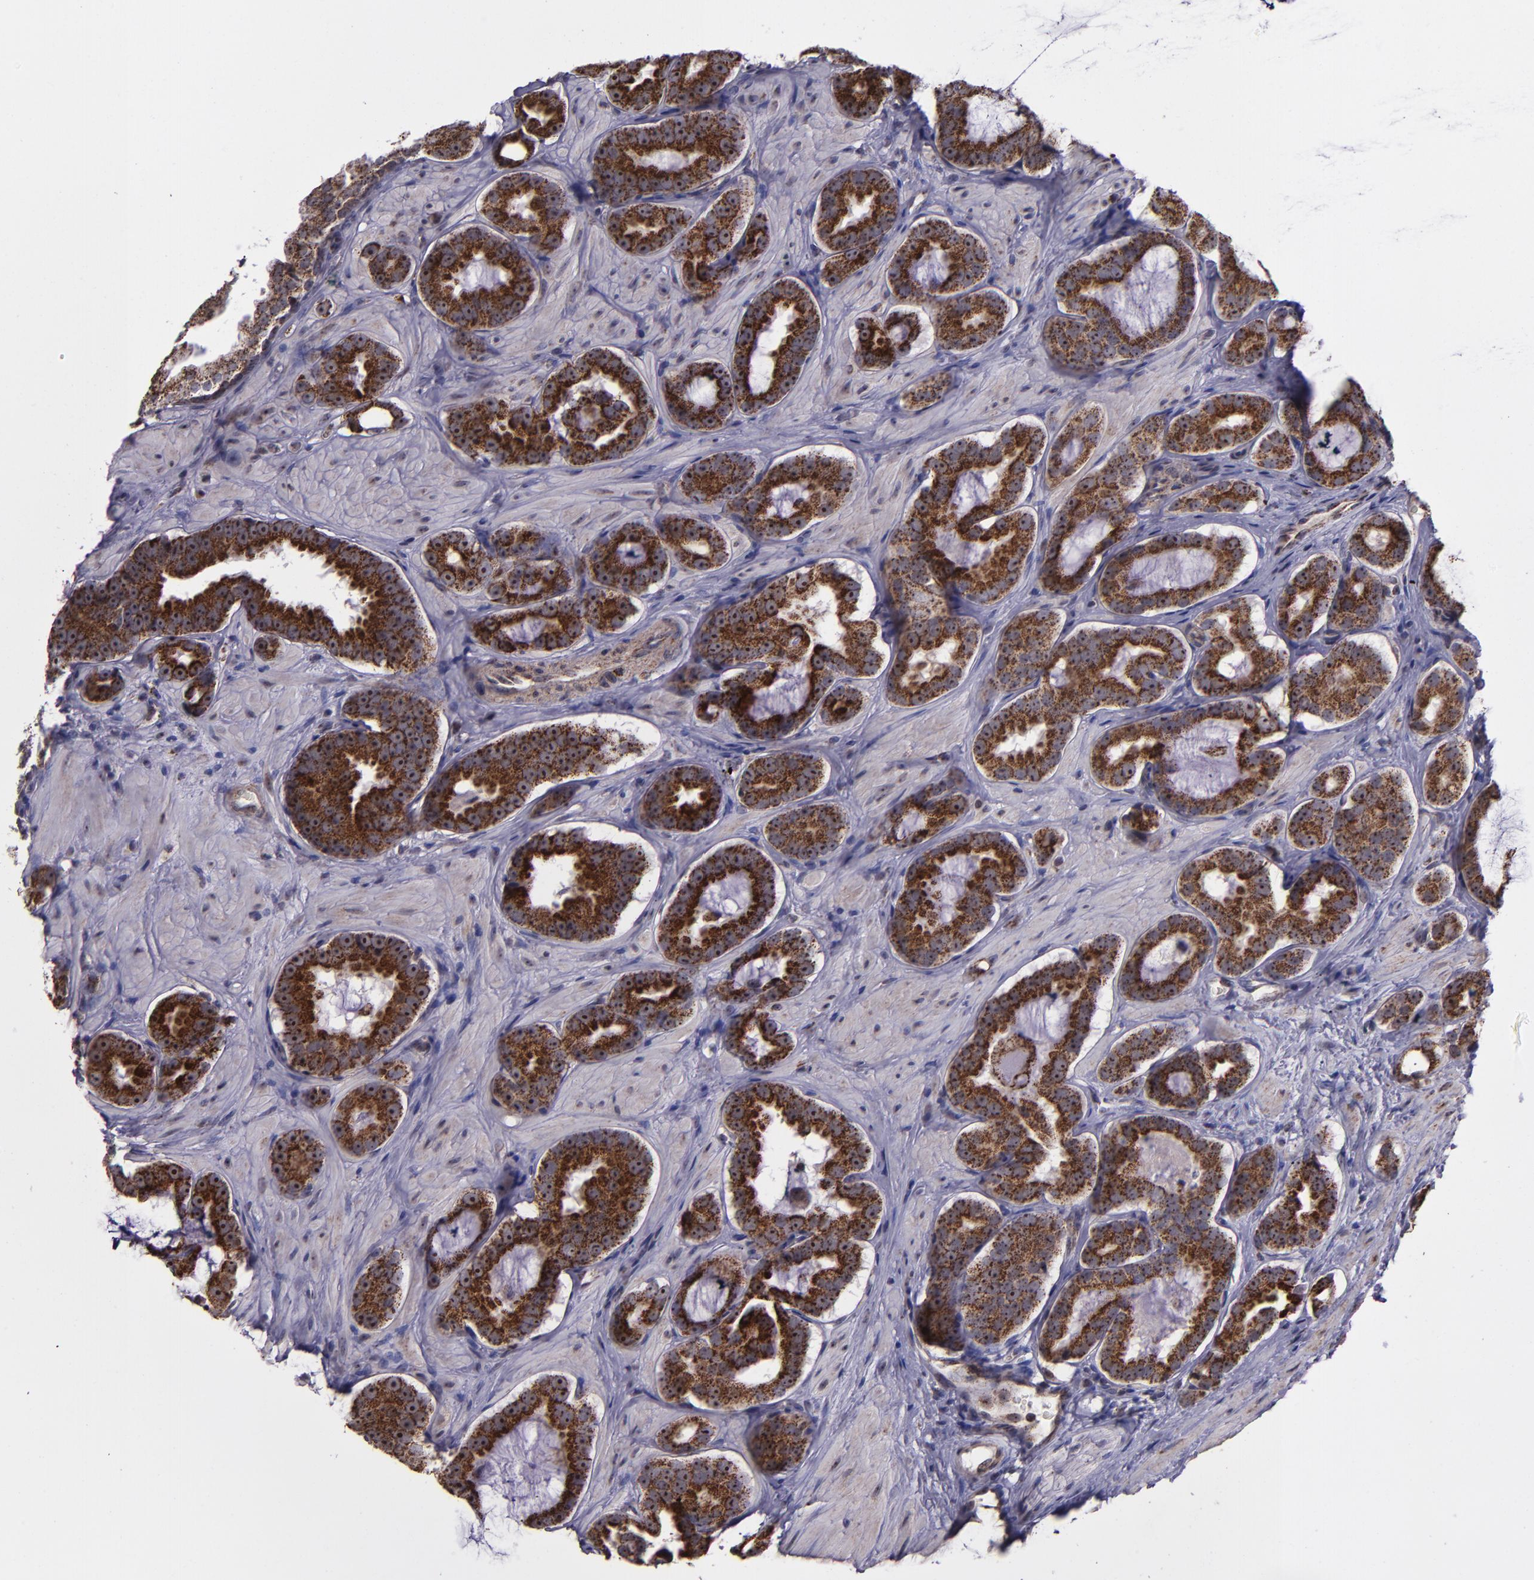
{"staining": {"intensity": "moderate", "quantity": ">75%", "location": "cytoplasmic/membranous,nuclear"}, "tissue": "prostate cancer", "cell_type": "Tumor cells", "image_type": "cancer", "snomed": [{"axis": "morphology", "description": "Adenocarcinoma, Low grade"}, {"axis": "topography", "description": "Prostate"}], "caption": "Brown immunohistochemical staining in human low-grade adenocarcinoma (prostate) exhibits moderate cytoplasmic/membranous and nuclear staining in approximately >75% of tumor cells.", "gene": "LONP1", "patient": {"sex": "male", "age": 59}}